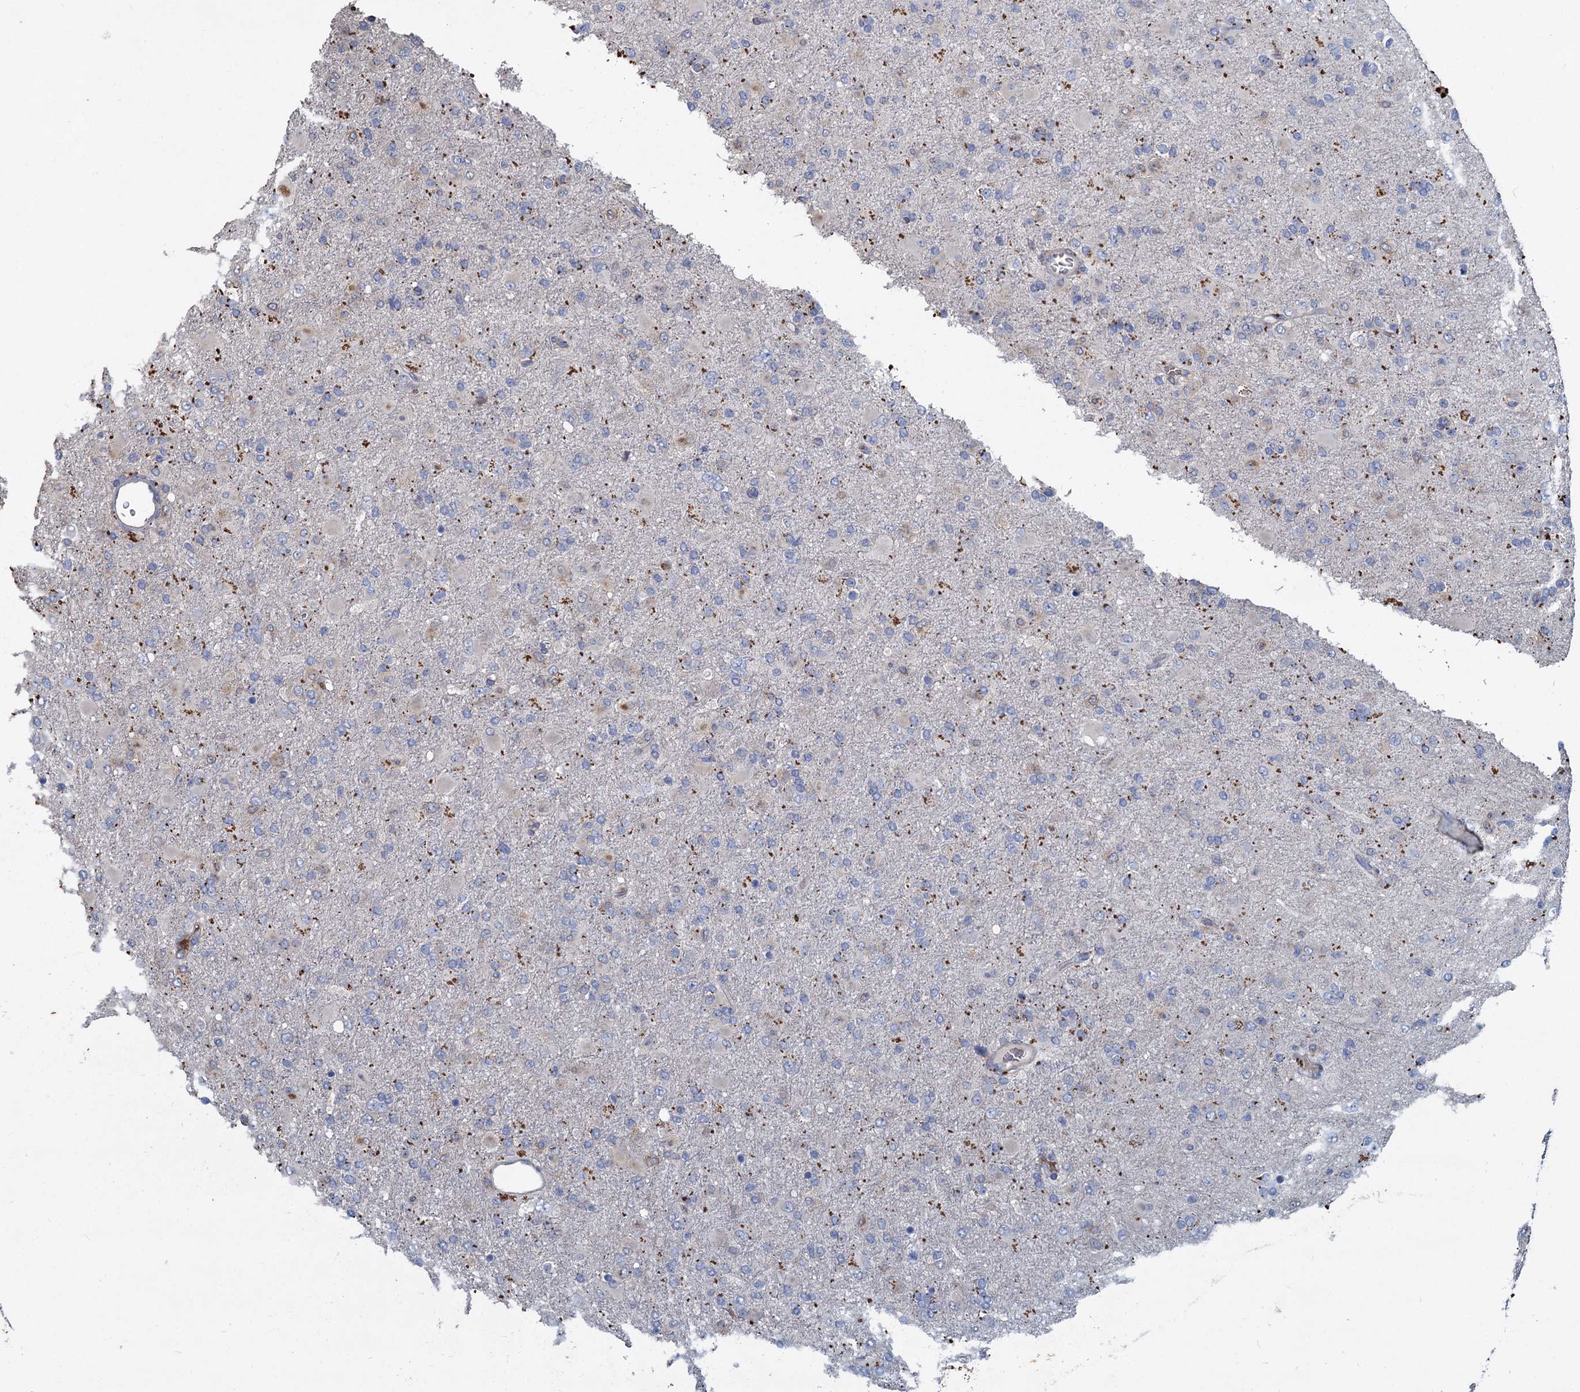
{"staining": {"intensity": "negative", "quantity": "none", "location": "none"}, "tissue": "glioma", "cell_type": "Tumor cells", "image_type": "cancer", "snomed": [{"axis": "morphology", "description": "Glioma, malignant, Low grade"}, {"axis": "topography", "description": "Brain"}], "caption": "This is an immunohistochemistry (IHC) photomicrograph of glioma. There is no positivity in tumor cells.", "gene": "TCTN2", "patient": {"sex": "male", "age": 65}}